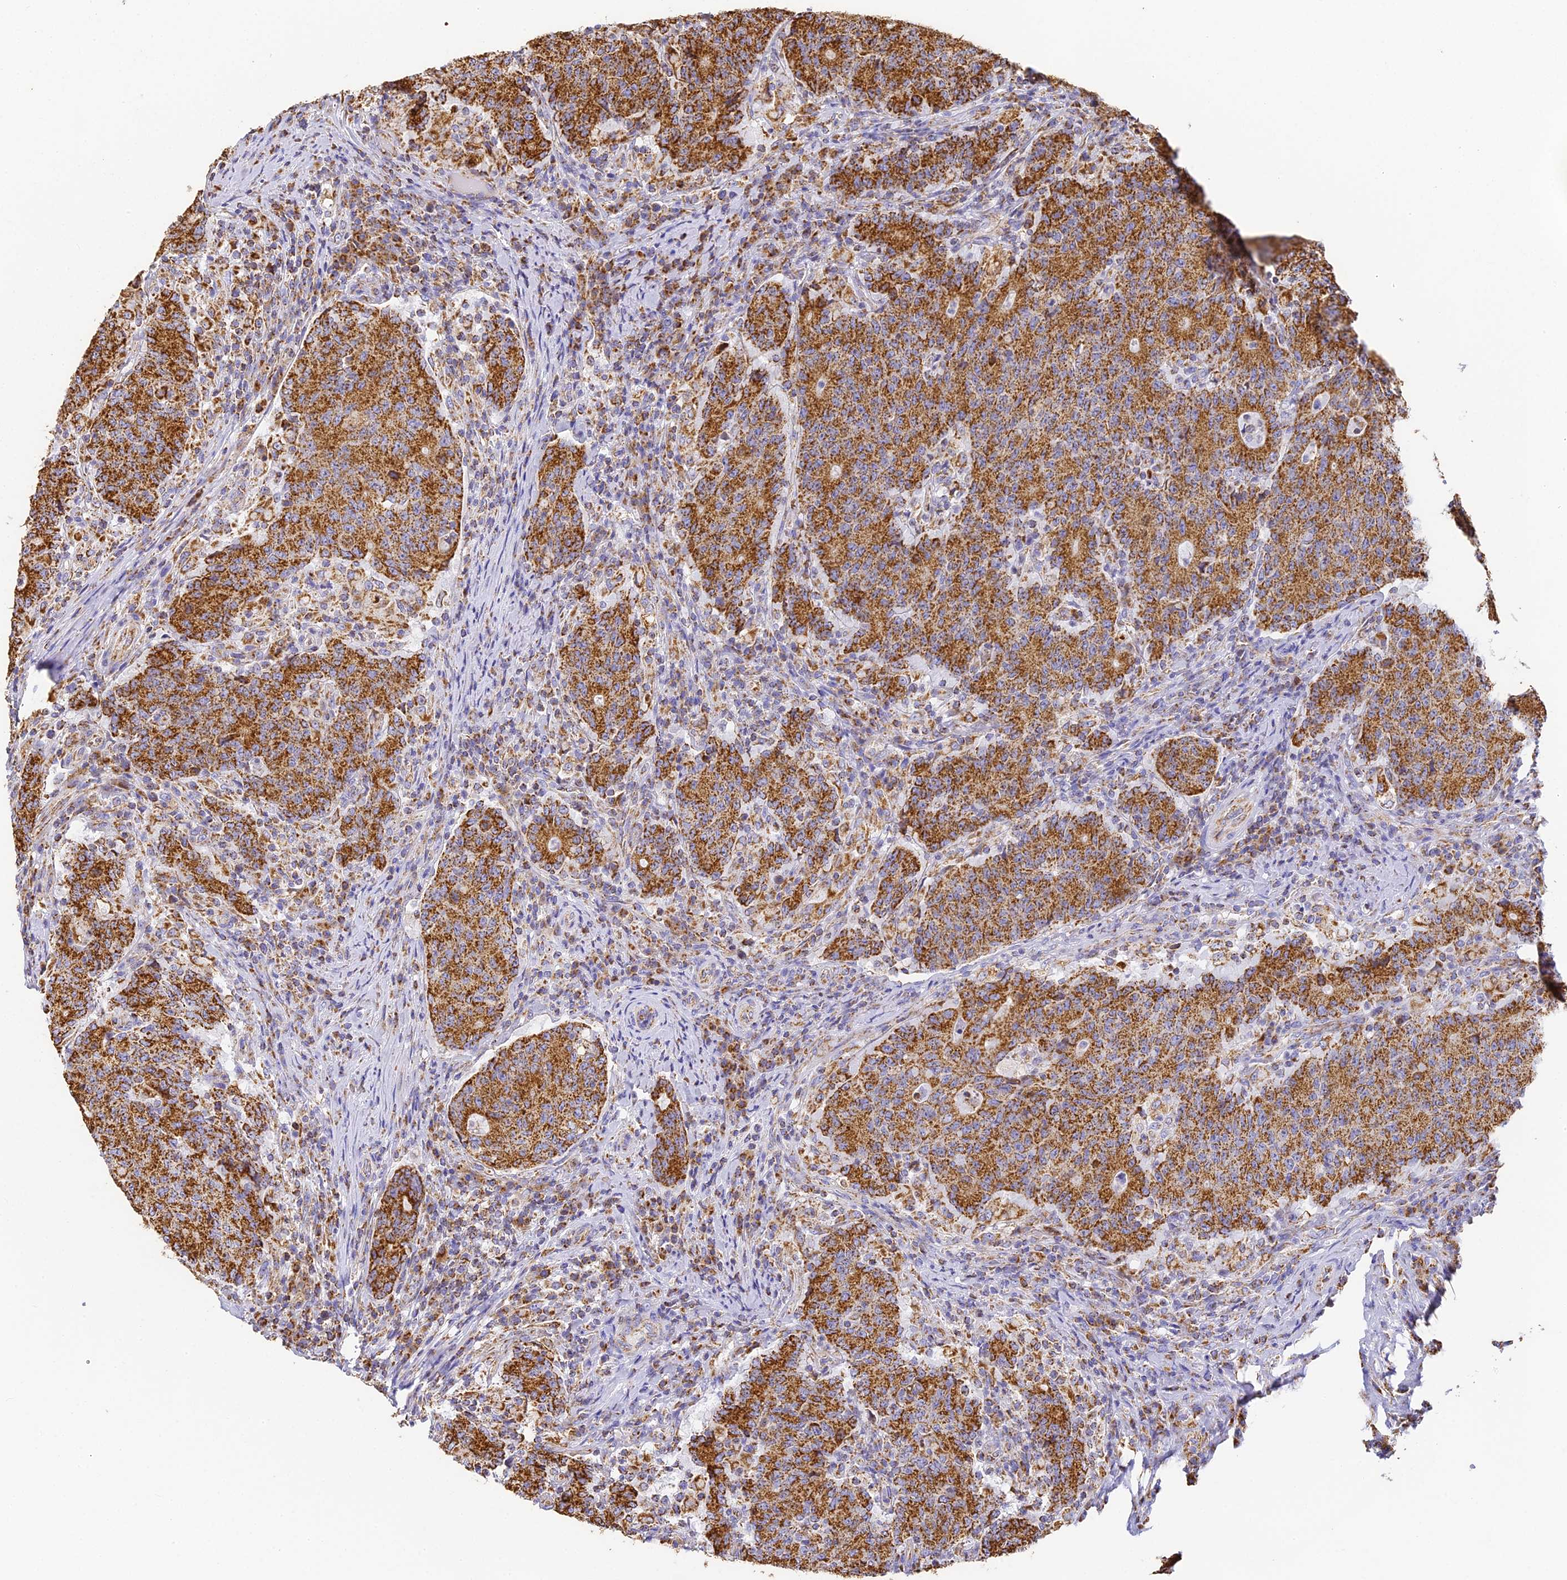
{"staining": {"intensity": "strong", "quantity": ">75%", "location": "cytoplasmic/membranous"}, "tissue": "colorectal cancer", "cell_type": "Tumor cells", "image_type": "cancer", "snomed": [{"axis": "morphology", "description": "Adenocarcinoma, NOS"}, {"axis": "topography", "description": "Colon"}], "caption": "Colorectal cancer (adenocarcinoma) tissue reveals strong cytoplasmic/membranous positivity in about >75% of tumor cells", "gene": "COX6C", "patient": {"sex": "female", "age": 75}}